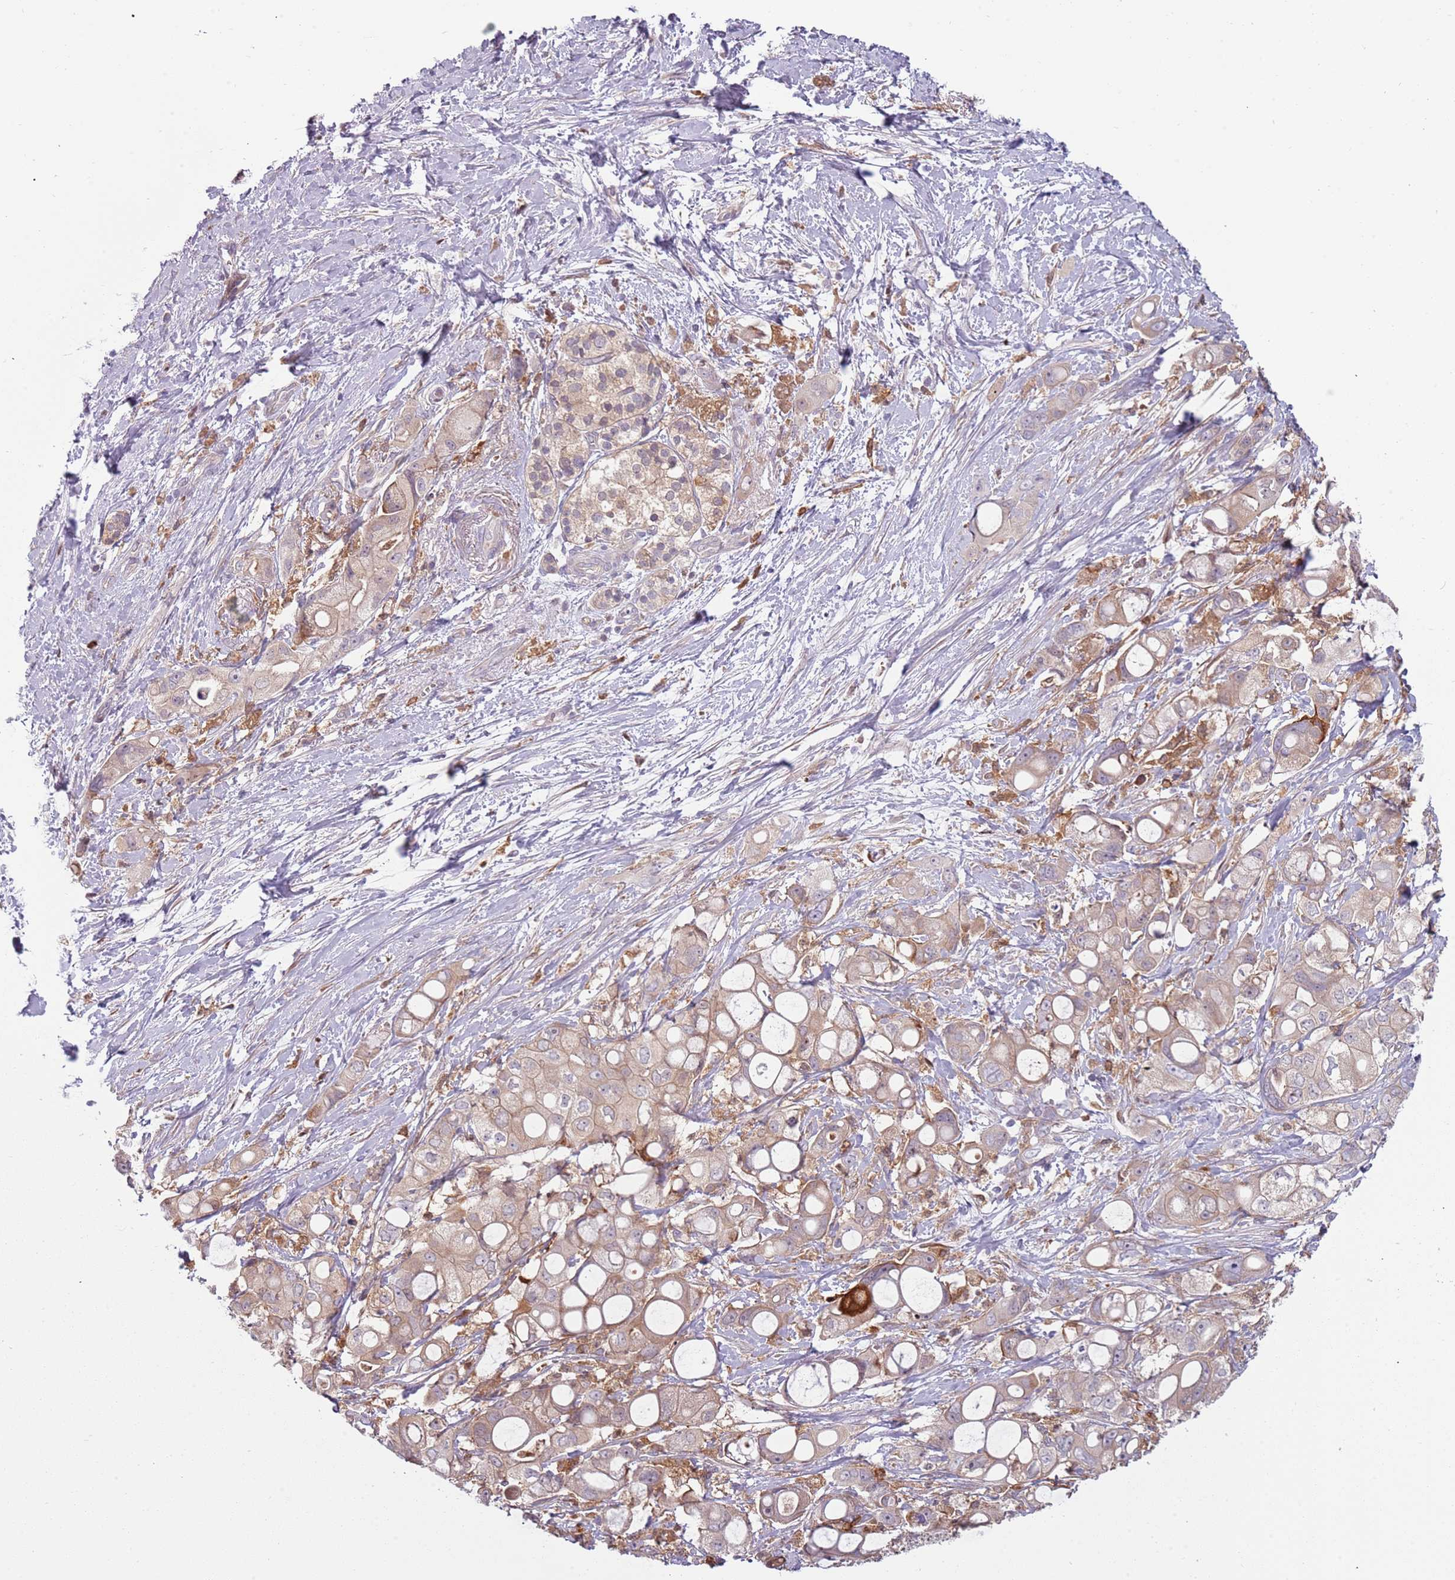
{"staining": {"intensity": "weak", "quantity": "25%-75%", "location": "cytoplasmic/membranous"}, "tissue": "pancreatic cancer", "cell_type": "Tumor cells", "image_type": "cancer", "snomed": [{"axis": "morphology", "description": "Adenocarcinoma, NOS"}, {"axis": "topography", "description": "Pancreas"}], "caption": "A micrograph showing weak cytoplasmic/membranous positivity in approximately 25%-75% of tumor cells in pancreatic adenocarcinoma, as visualized by brown immunohistochemical staining.", "gene": "NADK", "patient": {"sex": "male", "age": 68}}